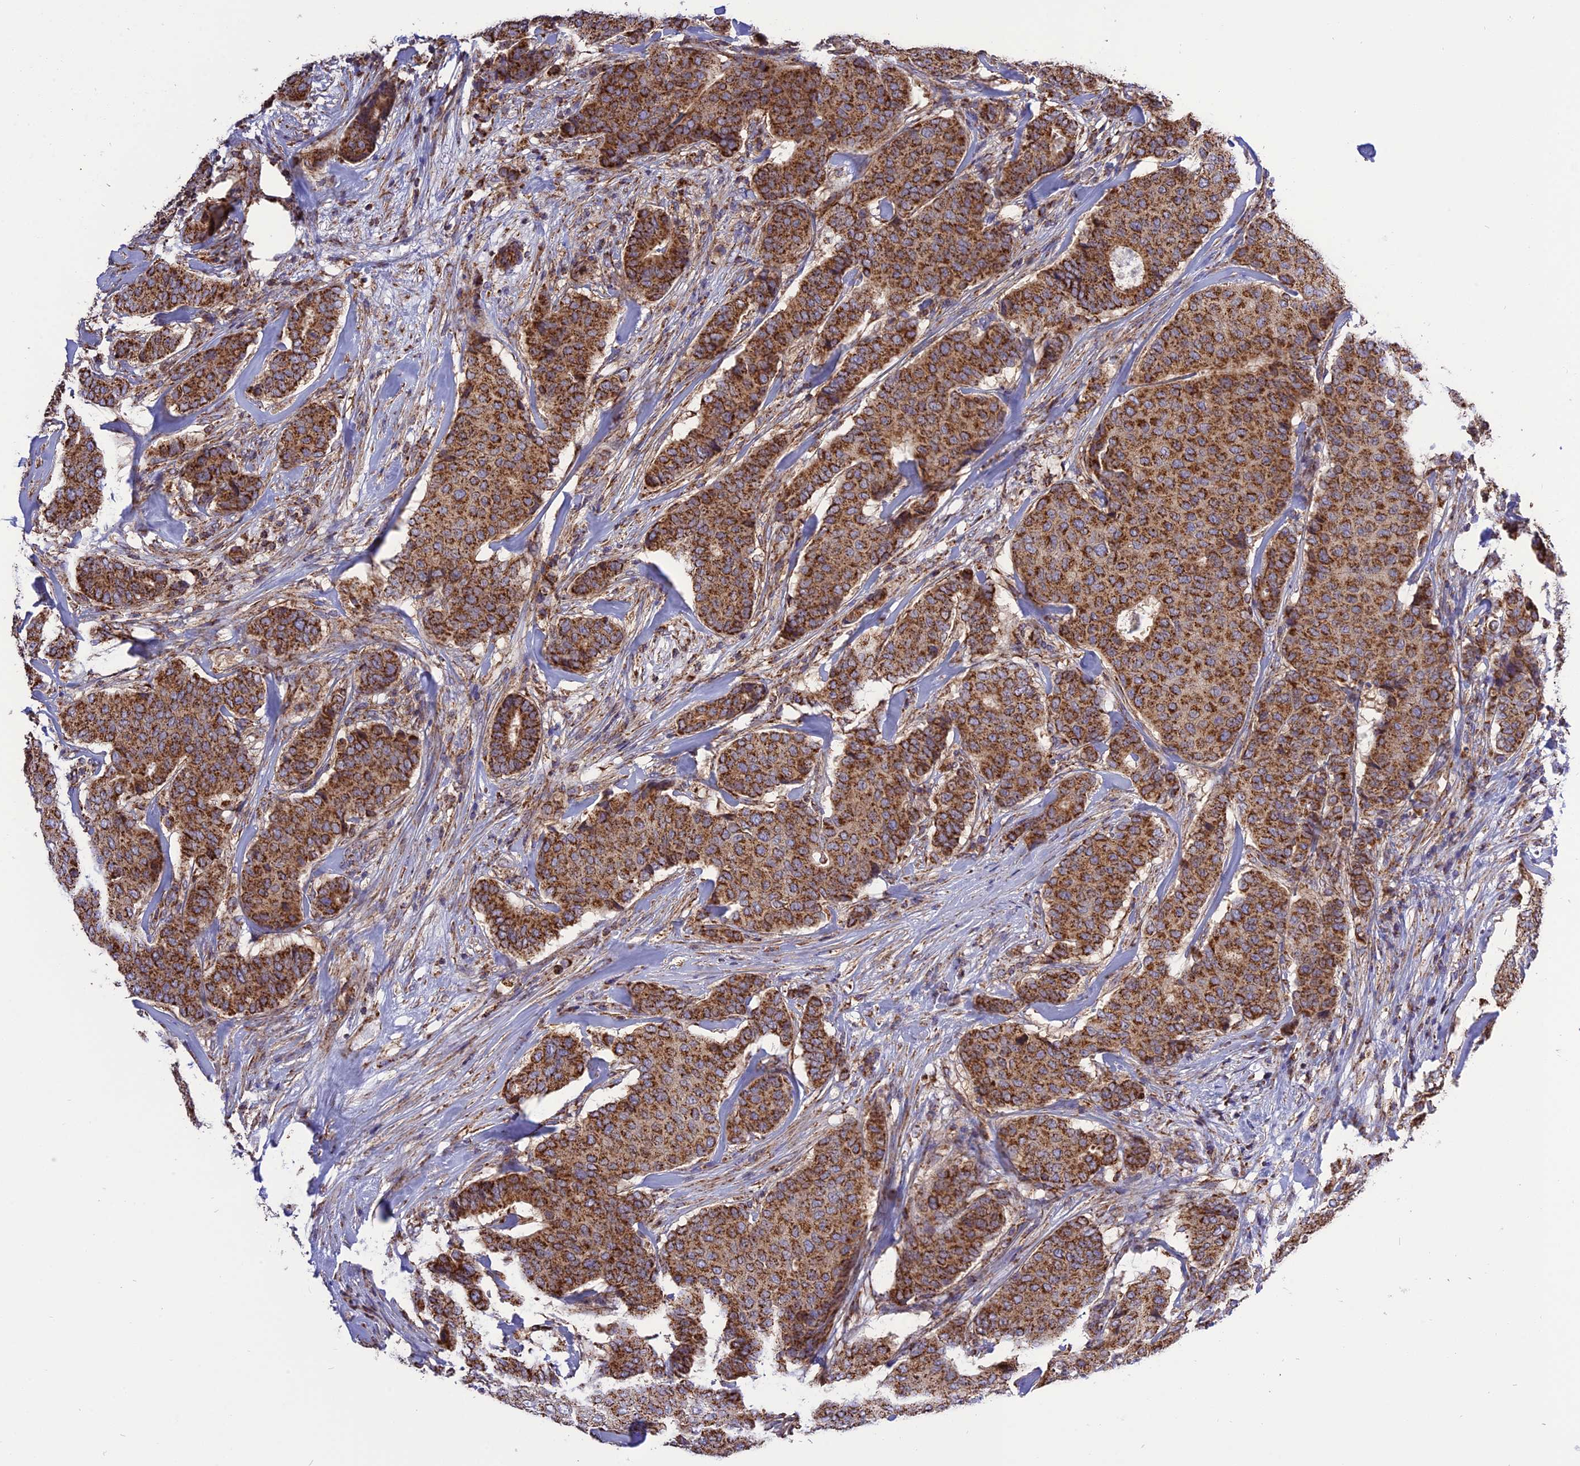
{"staining": {"intensity": "strong", "quantity": ">75%", "location": "cytoplasmic/membranous"}, "tissue": "breast cancer", "cell_type": "Tumor cells", "image_type": "cancer", "snomed": [{"axis": "morphology", "description": "Duct carcinoma"}, {"axis": "topography", "description": "Breast"}], "caption": "Breast cancer was stained to show a protein in brown. There is high levels of strong cytoplasmic/membranous expression in about >75% of tumor cells.", "gene": "TTC4", "patient": {"sex": "female", "age": 75}}